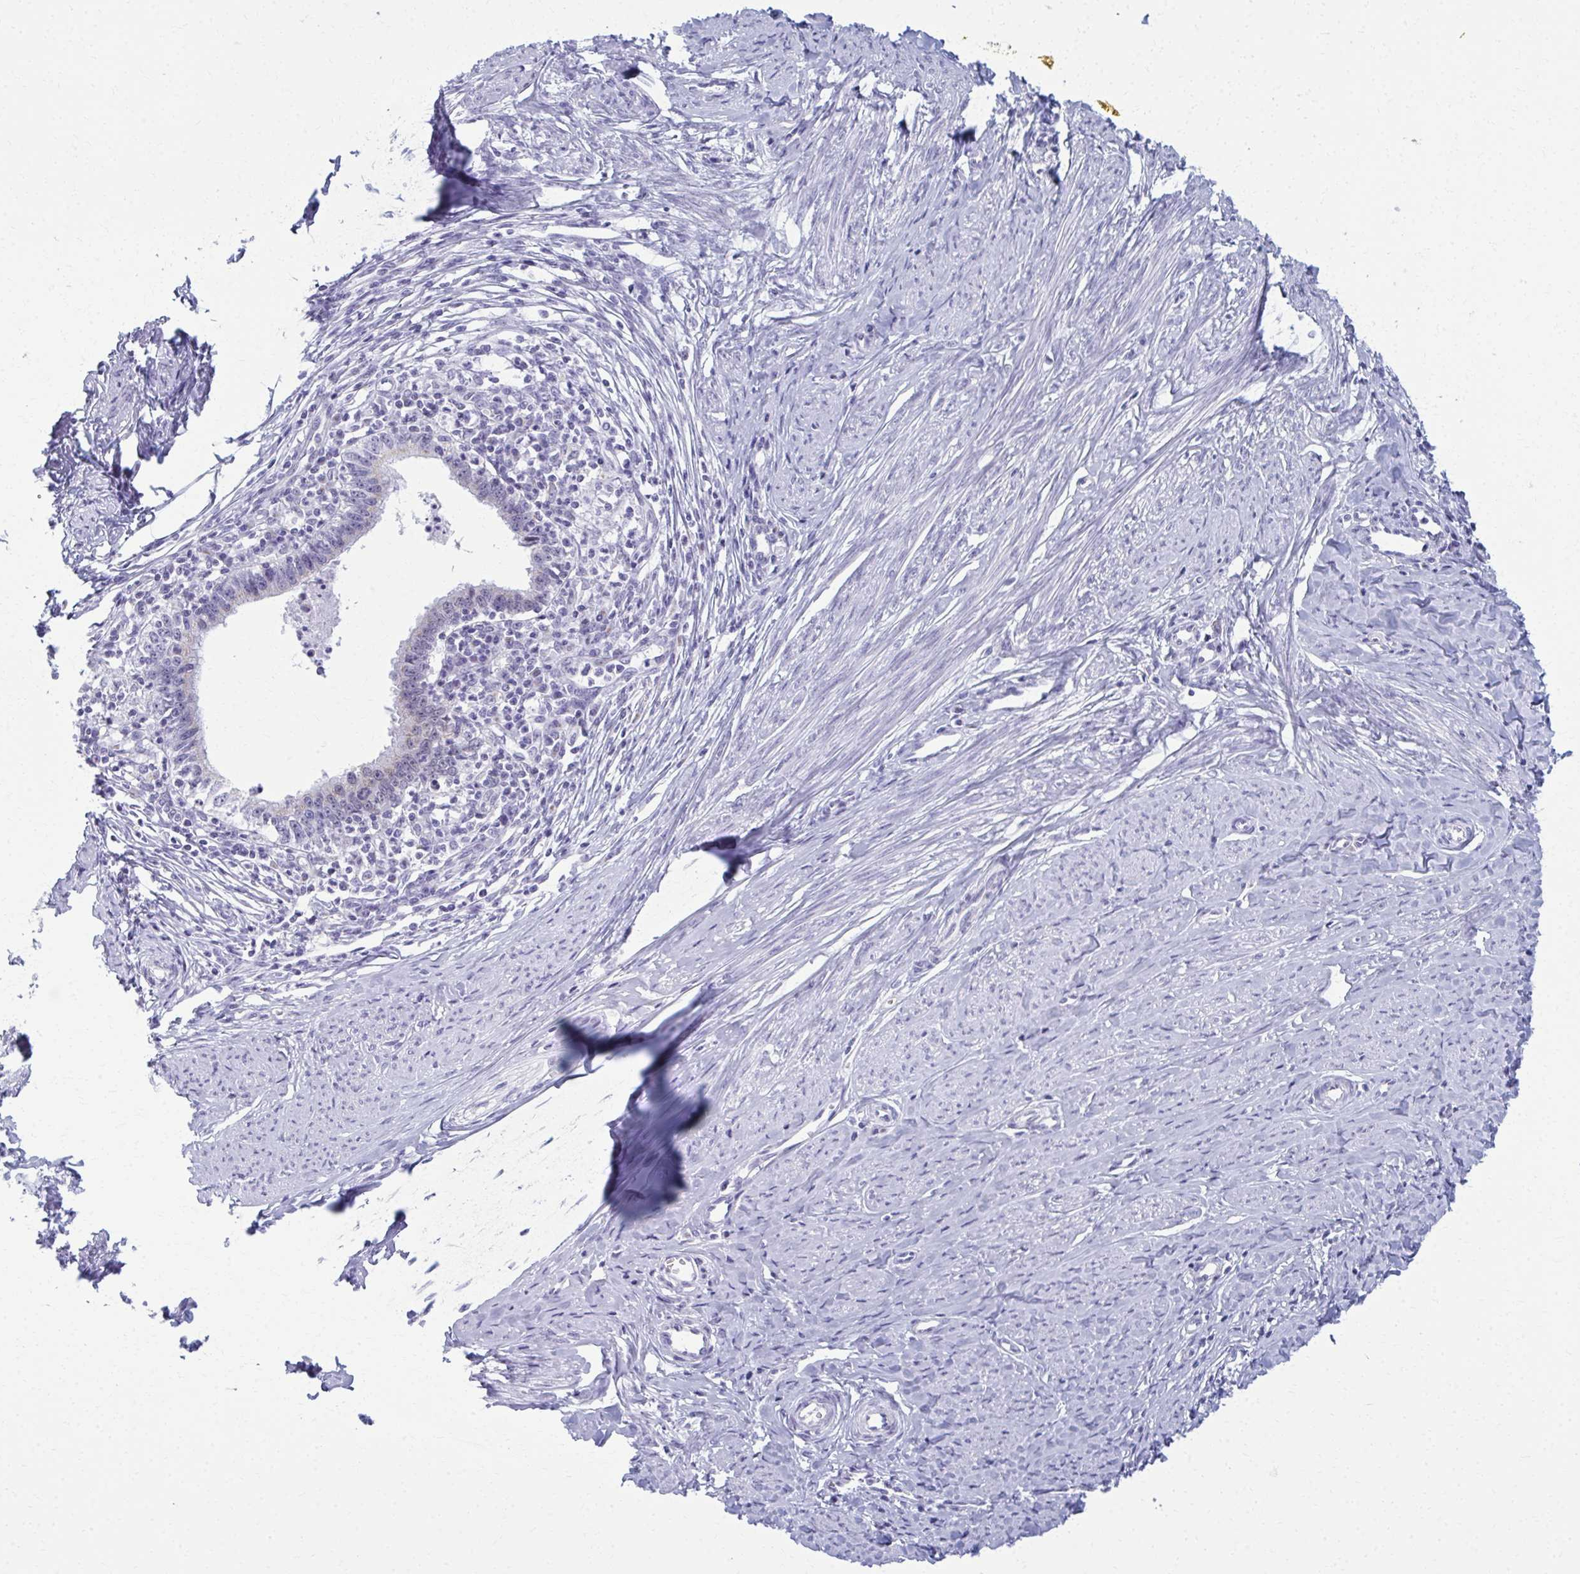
{"staining": {"intensity": "negative", "quantity": "none", "location": "none"}, "tissue": "cervical cancer", "cell_type": "Tumor cells", "image_type": "cancer", "snomed": [{"axis": "morphology", "description": "Adenocarcinoma, NOS"}, {"axis": "topography", "description": "Cervix"}], "caption": "An immunohistochemistry (IHC) micrograph of cervical cancer (adenocarcinoma) is shown. There is no staining in tumor cells of cervical cancer (adenocarcinoma).", "gene": "SCLY", "patient": {"sex": "female", "age": 36}}